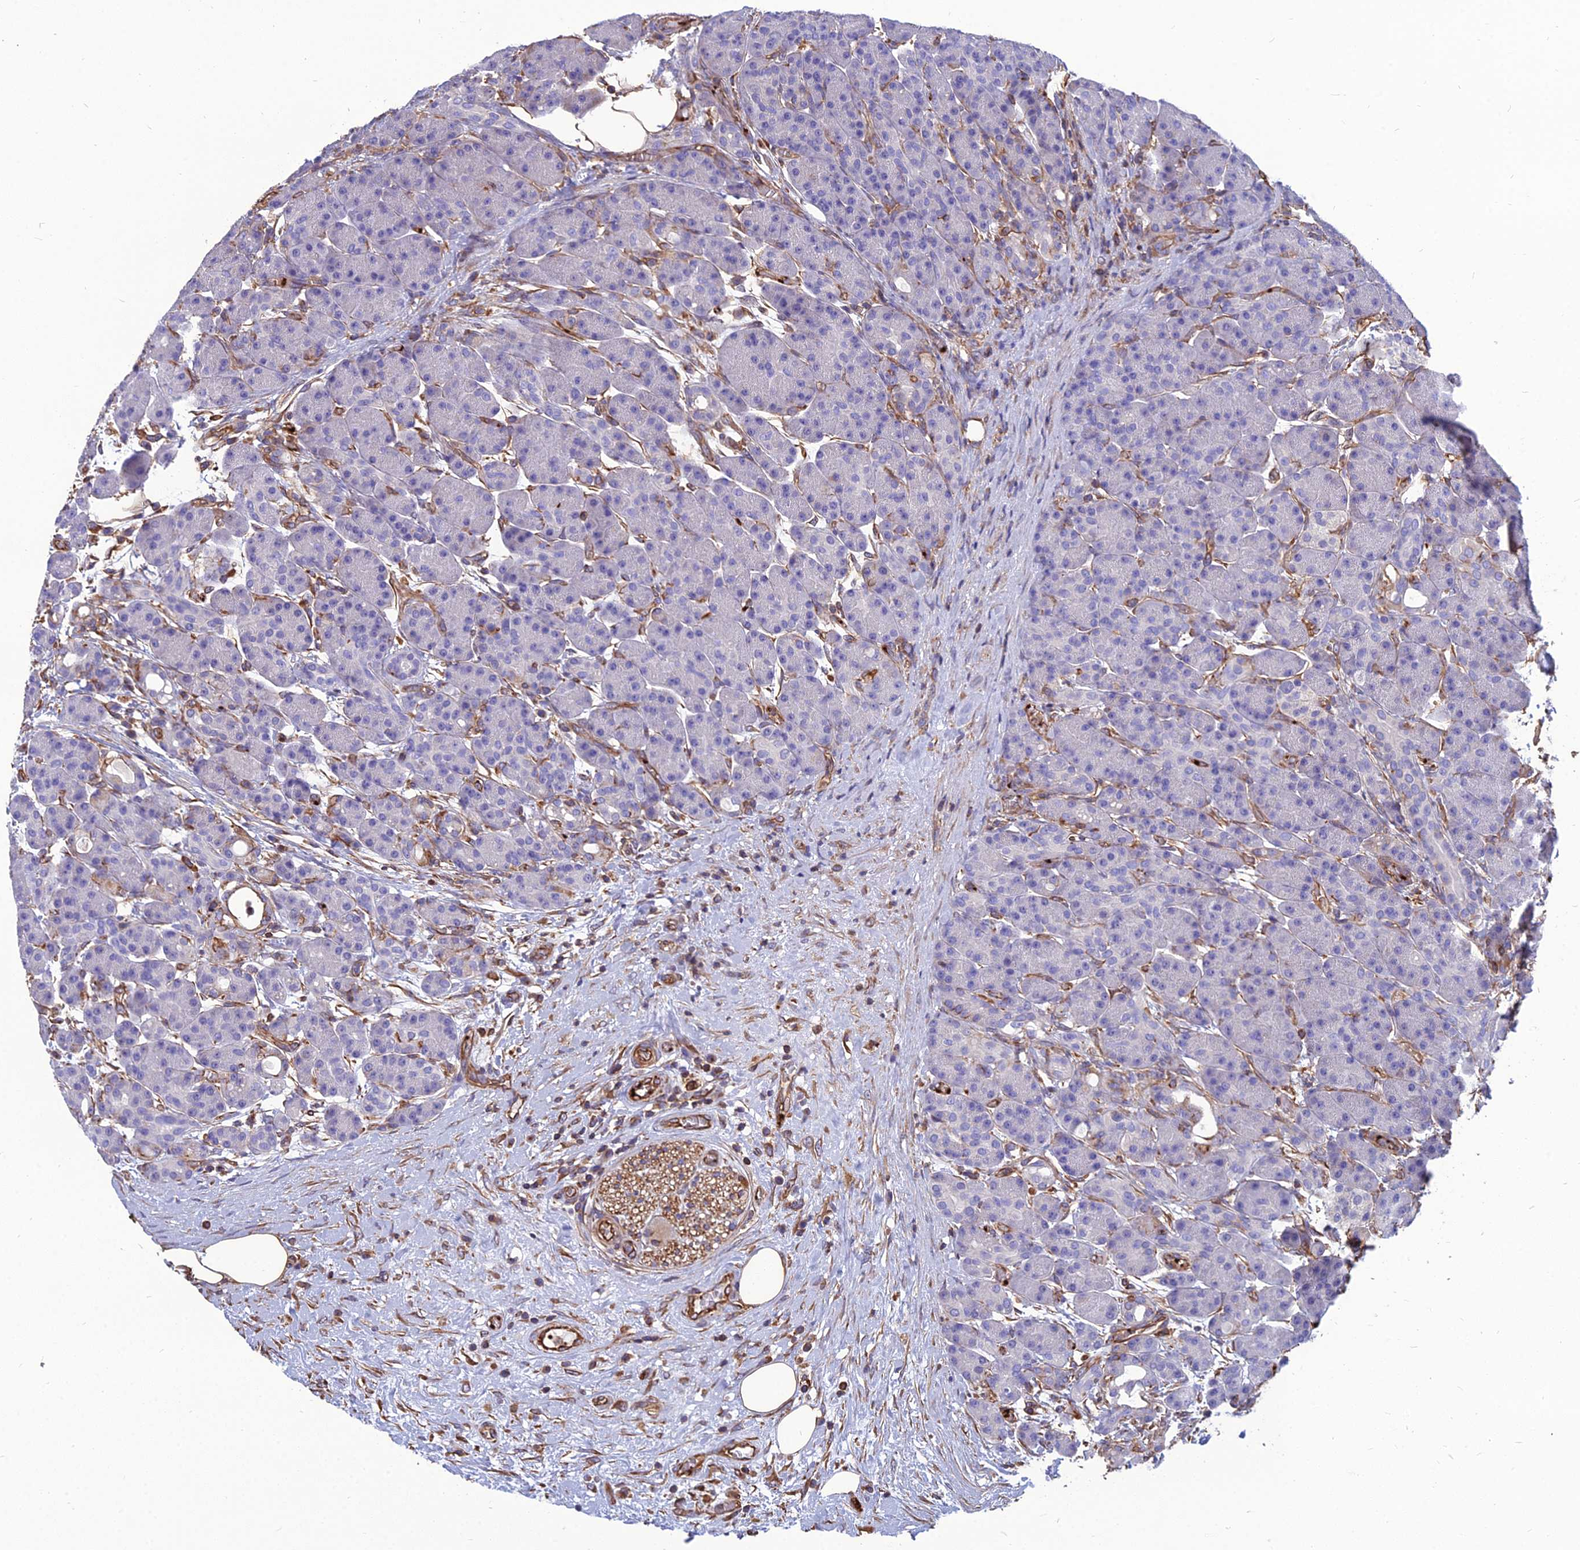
{"staining": {"intensity": "negative", "quantity": "none", "location": "none"}, "tissue": "pancreas", "cell_type": "Exocrine glandular cells", "image_type": "normal", "snomed": [{"axis": "morphology", "description": "Normal tissue, NOS"}, {"axis": "topography", "description": "Pancreas"}], "caption": "This image is of benign pancreas stained with immunohistochemistry to label a protein in brown with the nuclei are counter-stained blue. There is no expression in exocrine glandular cells. Nuclei are stained in blue.", "gene": "PSMD11", "patient": {"sex": "male", "age": 63}}